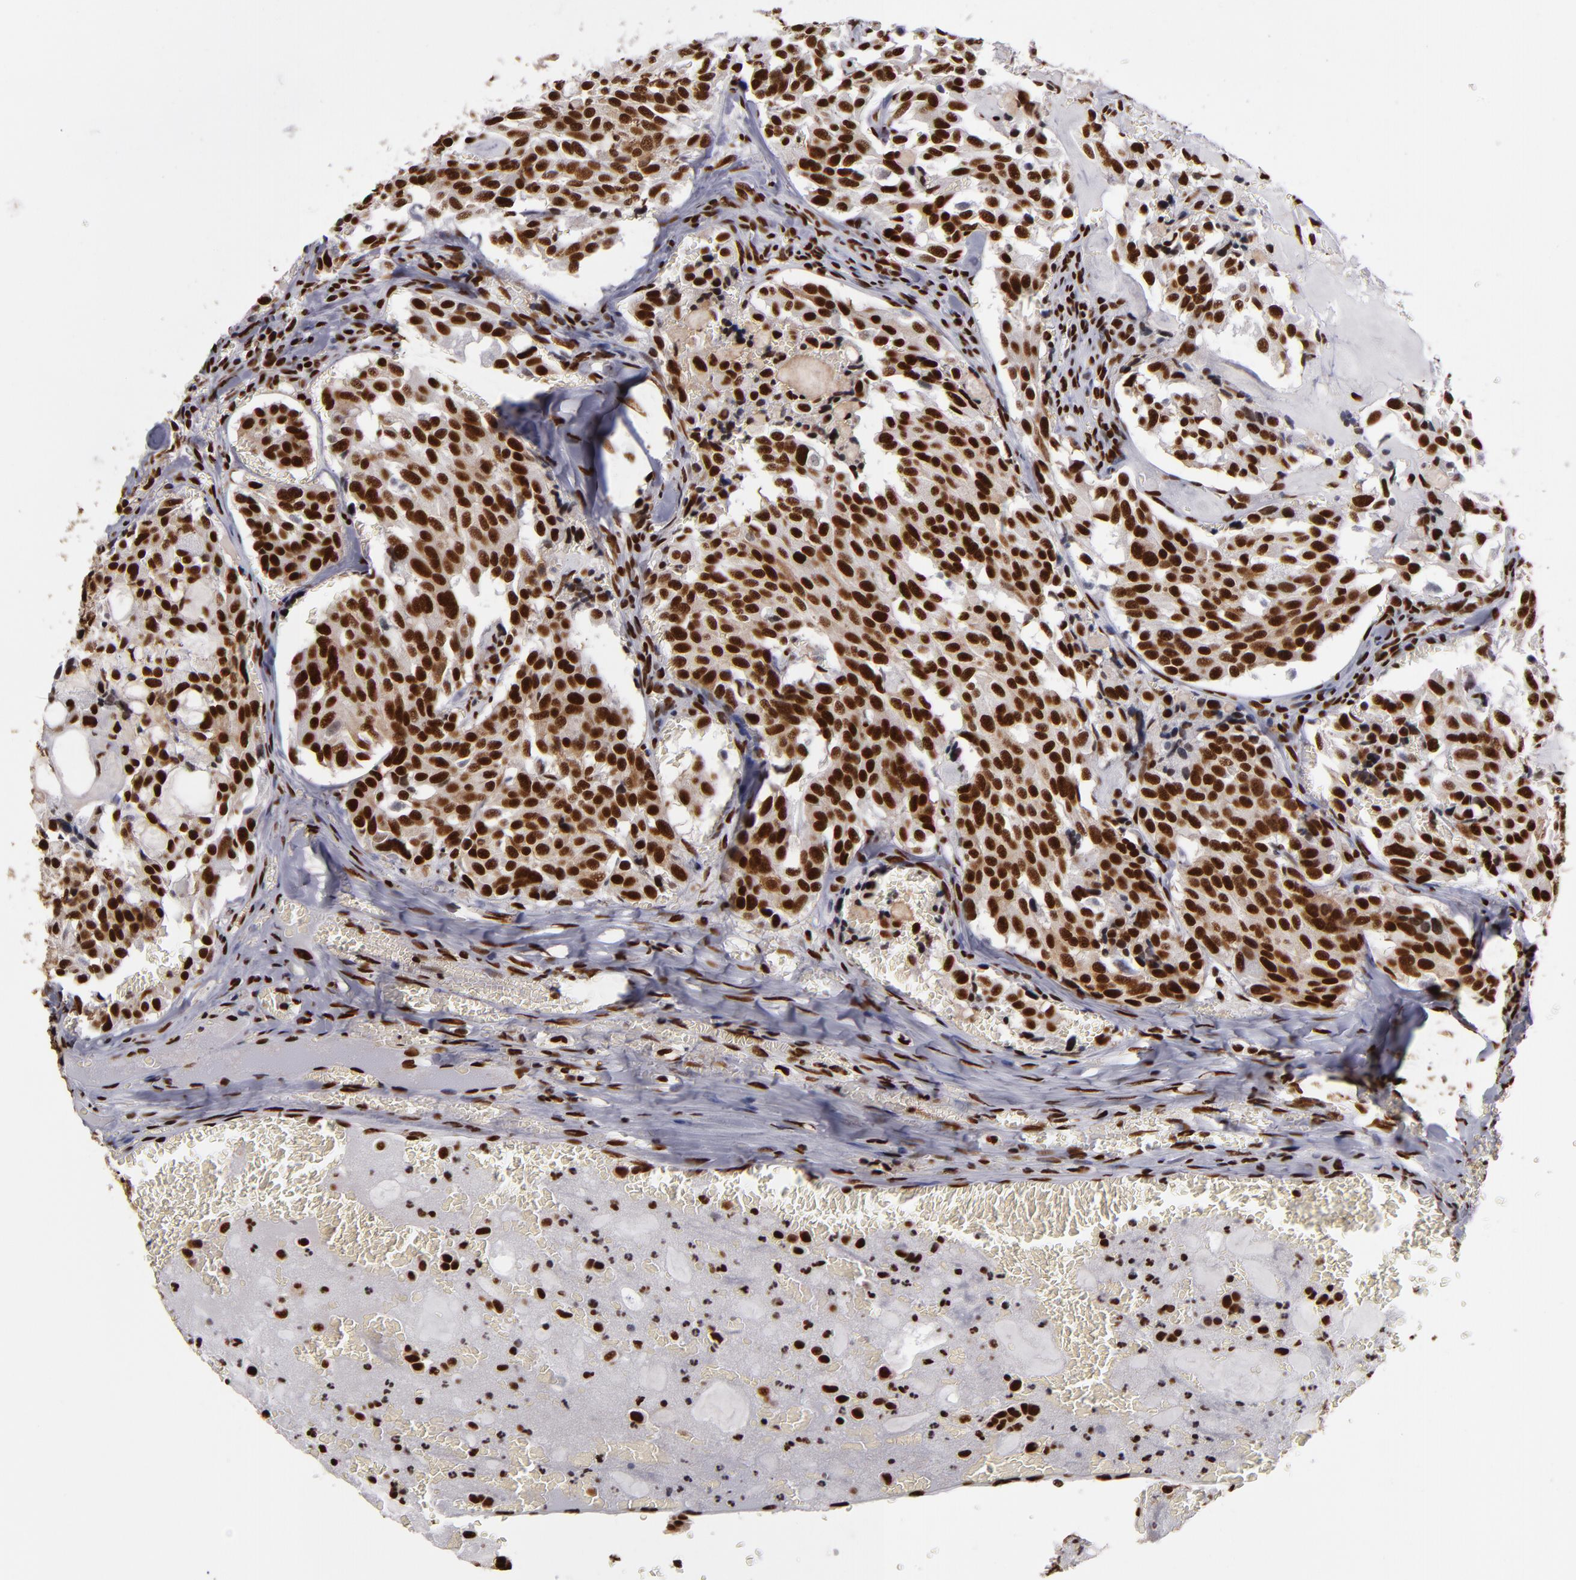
{"staining": {"intensity": "strong", "quantity": ">75%", "location": "nuclear"}, "tissue": "thyroid cancer", "cell_type": "Tumor cells", "image_type": "cancer", "snomed": [{"axis": "morphology", "description": "Carcinoma, NOS"}, {"axis": "morphology", "description": "Carcinoid, malignant, NOS"}, {"axis": "topography", "description": "Thyroid gland"}], "caption": "The micrograph shows a brown stain indicating the presence of a protein in the nuclear of tumor cells in thyroid cancer (carcinoid (malignant)). Using DAB (brown) and hematoxylin (blue) stains, captured at high magnification using brightfield microscopy.", "gene": "MRE11", "patient": {"sex": "male", "age": 33}}